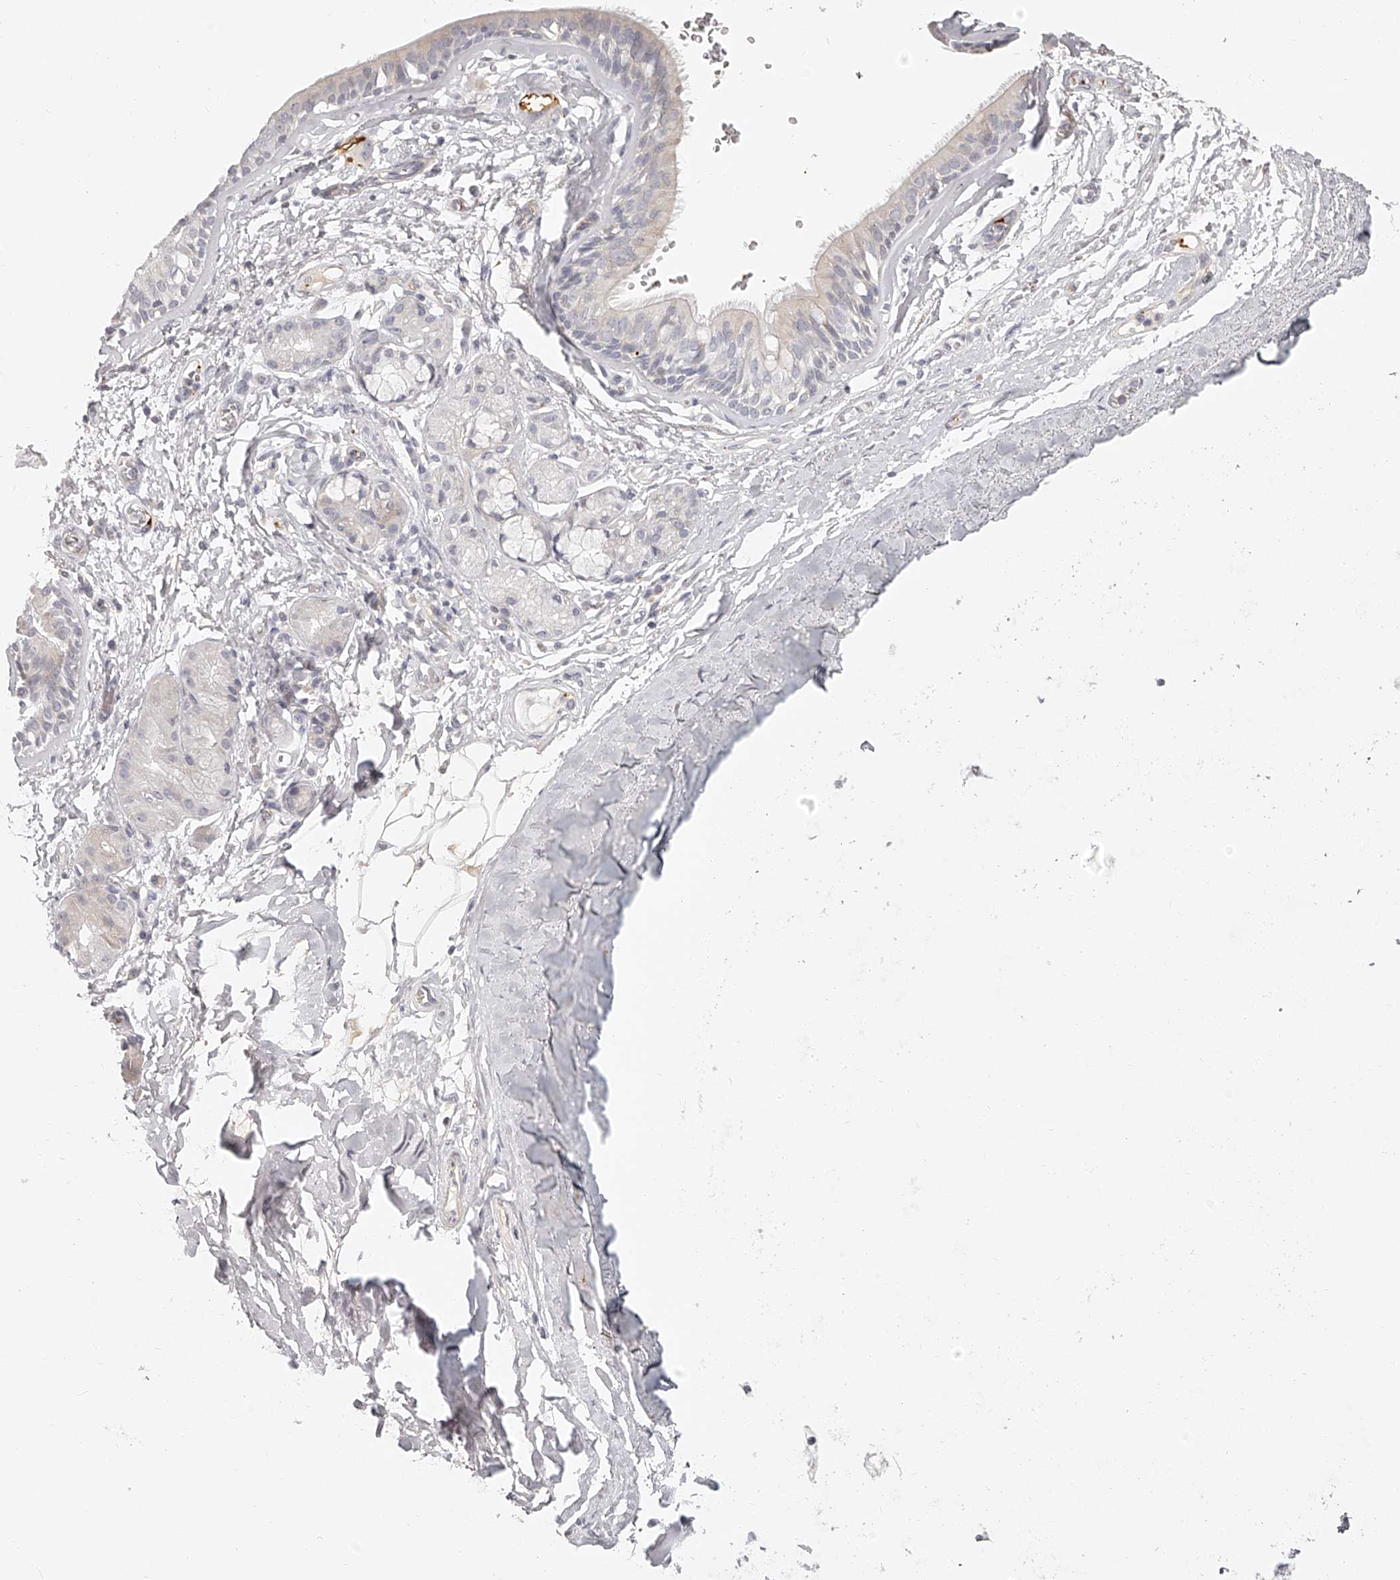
{"staining": {"intensity": "weak", "quantity": "<25%", "location": "cytoplasmic/membranous"}, "tissue": "bronchus", "cell_type": "Respiratory epithelial cells", "image_type": "normal", "snomed": [{"axis": "morphology", "description": "Normal tissue, NOS"}, {"axis": "topography", "description": "Cartilage tissue"}], "caption": "DAB (3,3'-diaminobenzidine) immunohistochemical staining of normal bronchus demonstrates no significant staining in respiratory epithelial cells.", "gene": "ITGB3", "patient": {"sex": "female", "age": 63}}